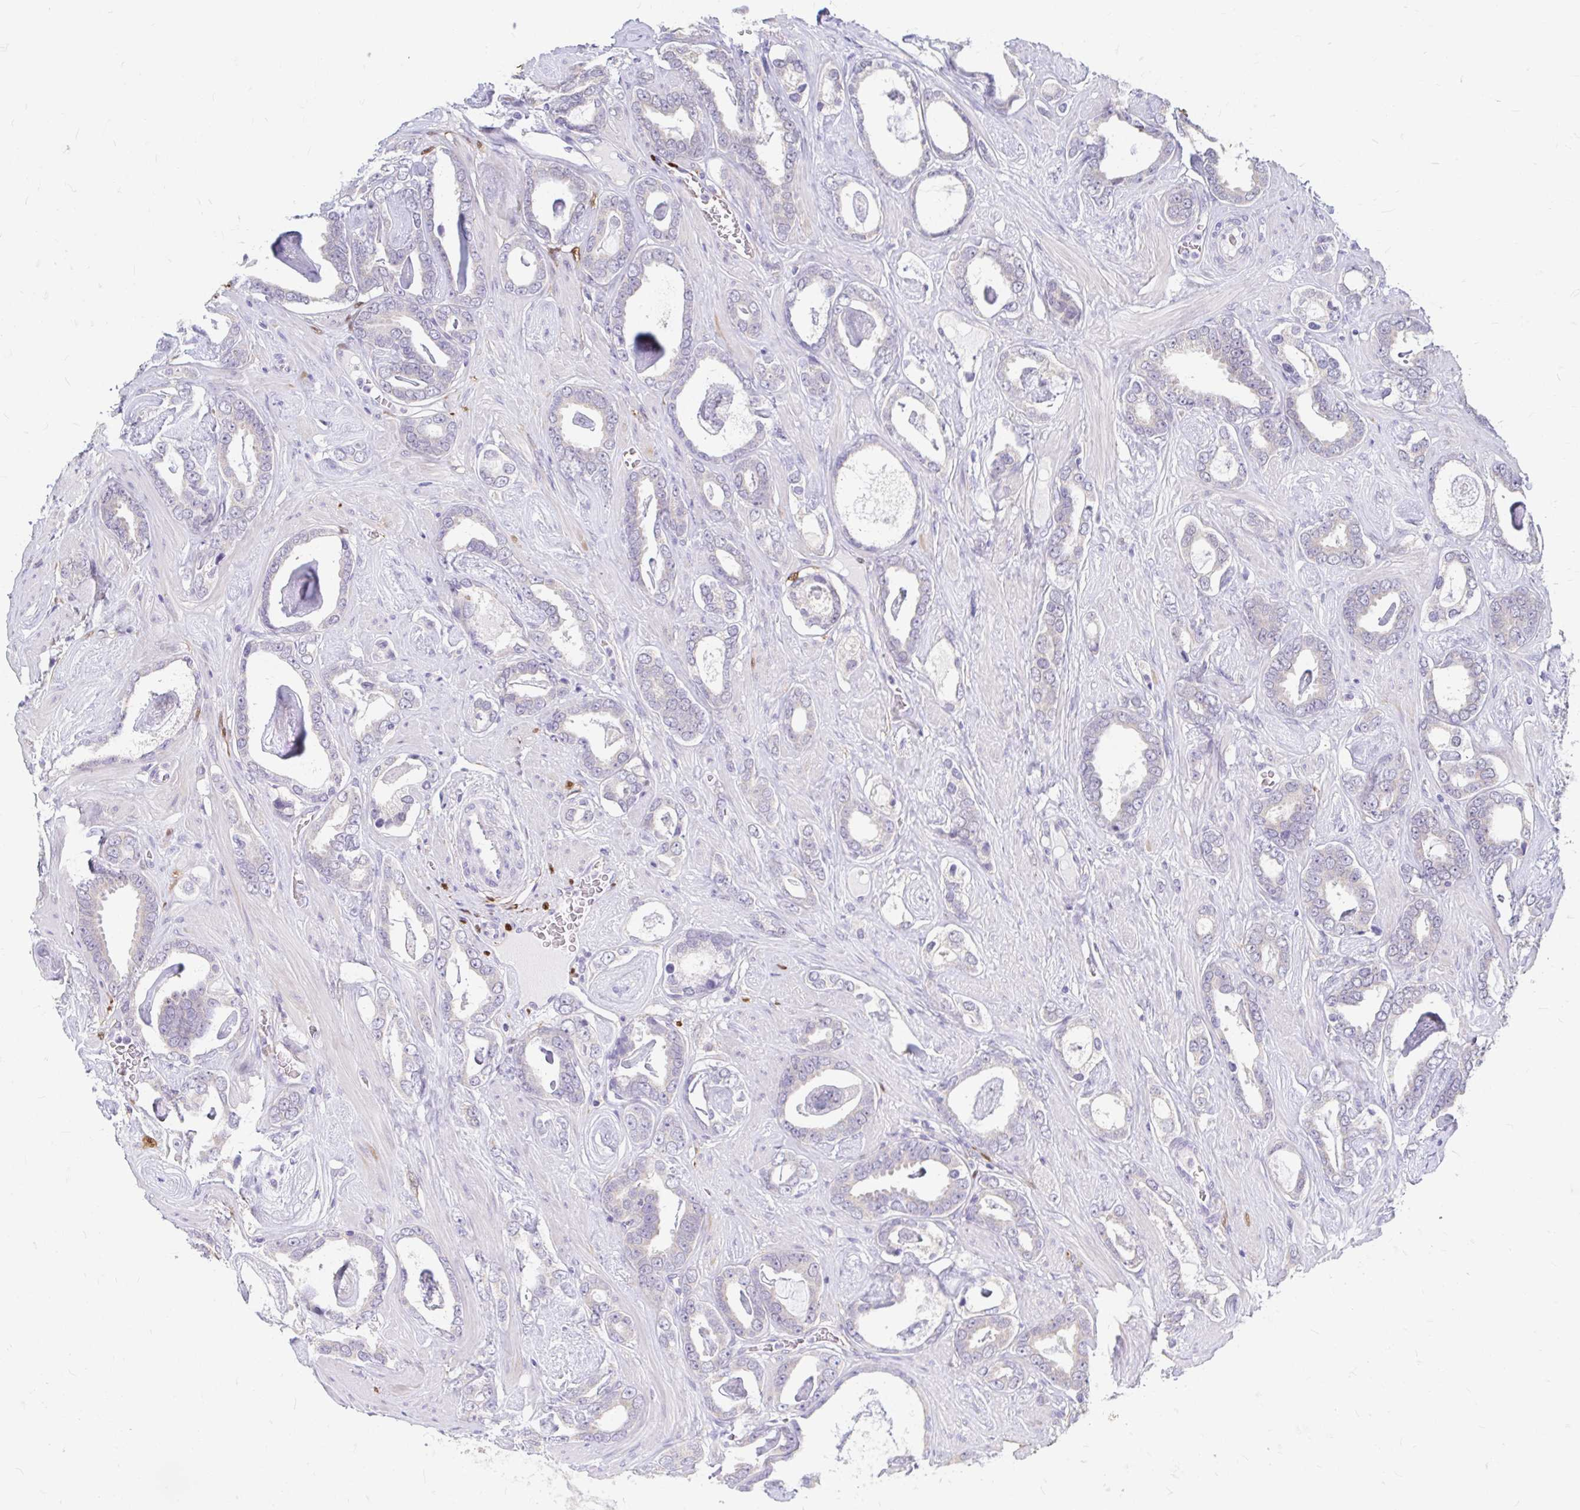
{"staining": {"intensity": "negative", "quantity": "none", "location": "none"}, "tissue": "prostate cancer", "cell_type": "Tumor cells", "image_type": "cancer", "snomed": [{"axis": "morphology", "description": "Adenocarcinoma, High grade"}, {"axis": "topography", "description": "Prostate"}], "caption": "The photomicrograph demonstrates no significant staining in tumor cells of adenocarcinoma (high-grade) (prostate).", "gene": "ADH1A", "patient": {"sex": "male", "age": 63}}